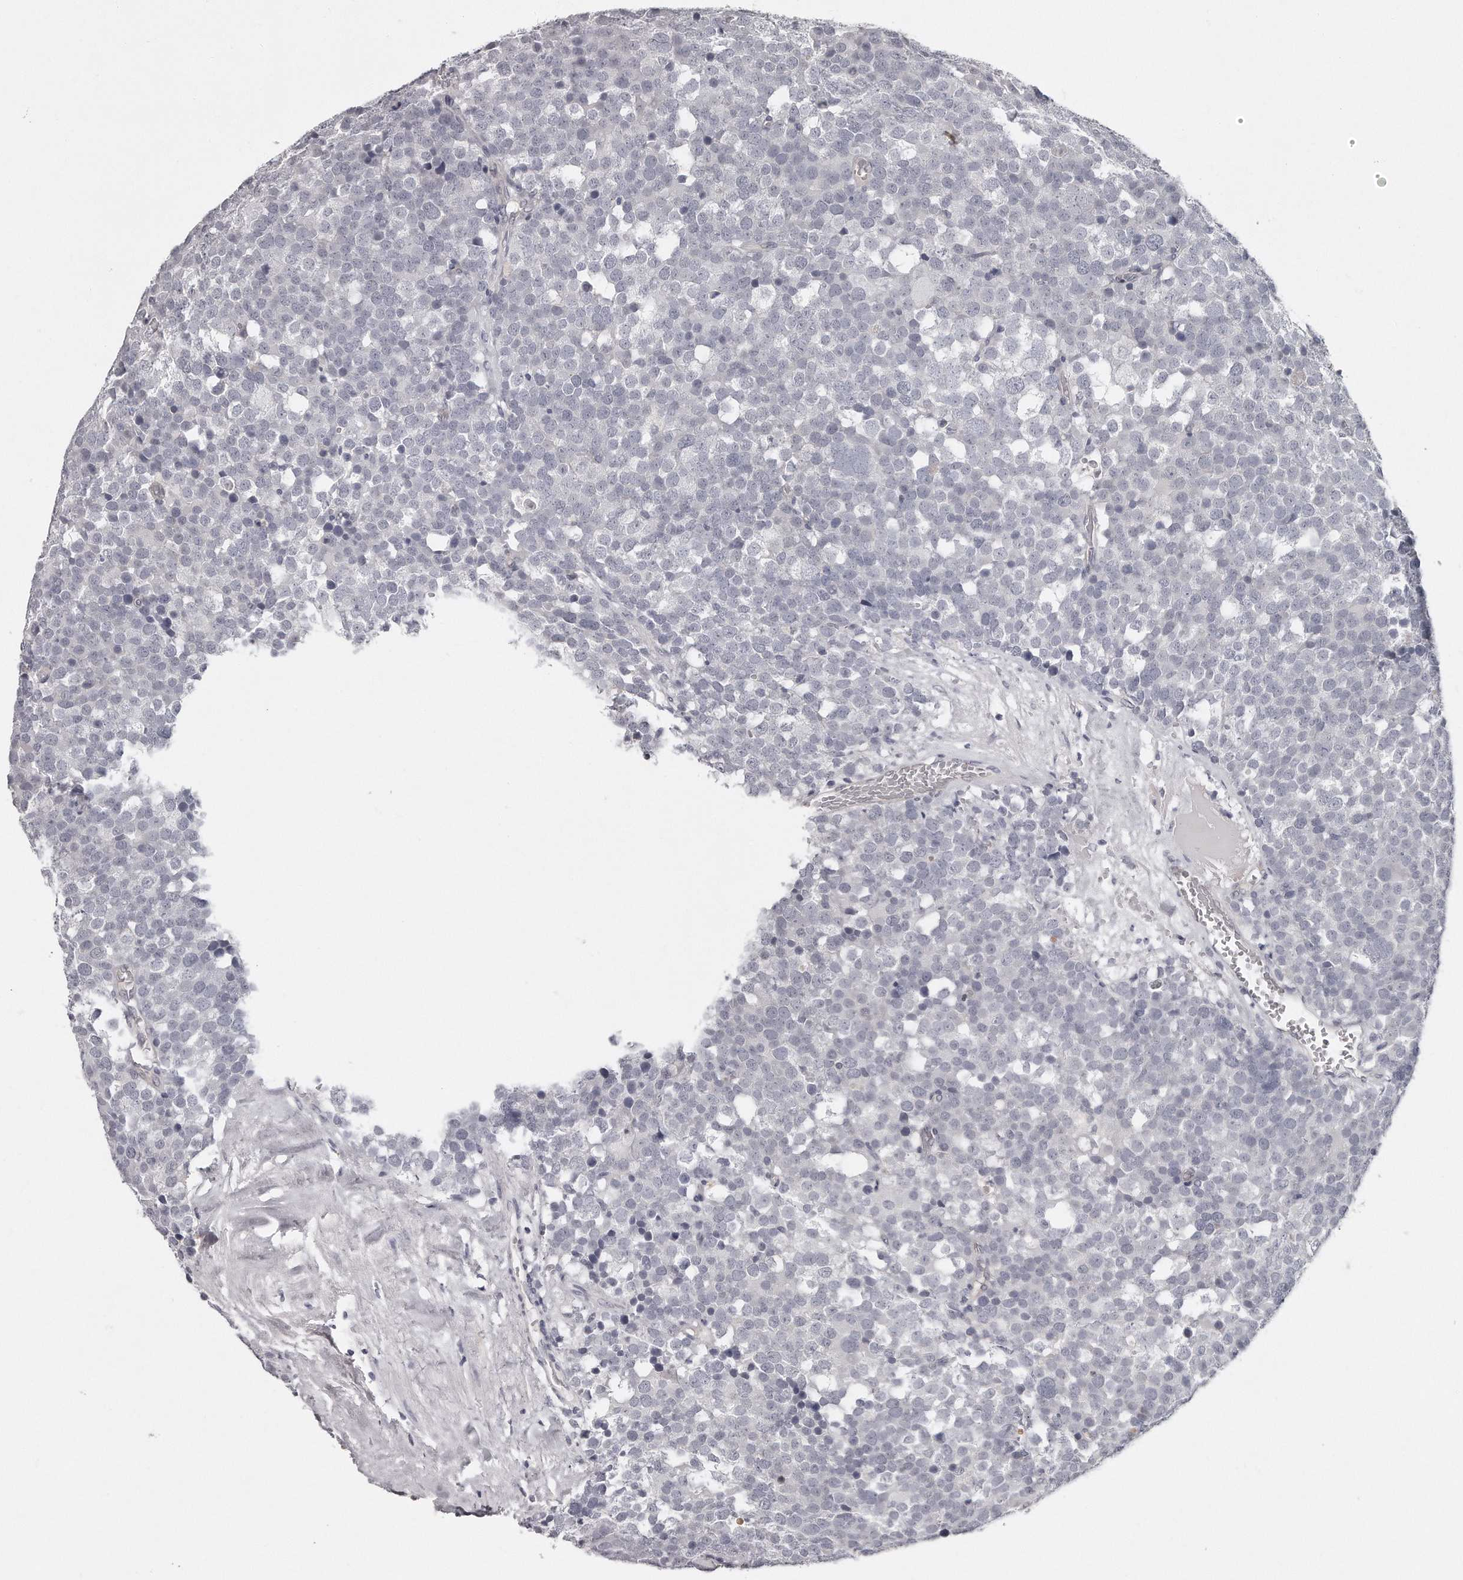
{"staining": {"intensity": "negative", "quantity": "none", "location": "none"}, "tissue": "testis cancer", "cell_type": "Tumor cells", "image_type": "cancer", "snomed": [{"axis": "morphology", "description": "Seminoma, NOS"}, {"axis": "topography", "description": "Testis"}], "caption": "Testis cancer was stained to show a protein in brown. There is no significant staining in tumor cells.", "gene": "GGCT", "patient": {"sex": "male", "age": 71}}